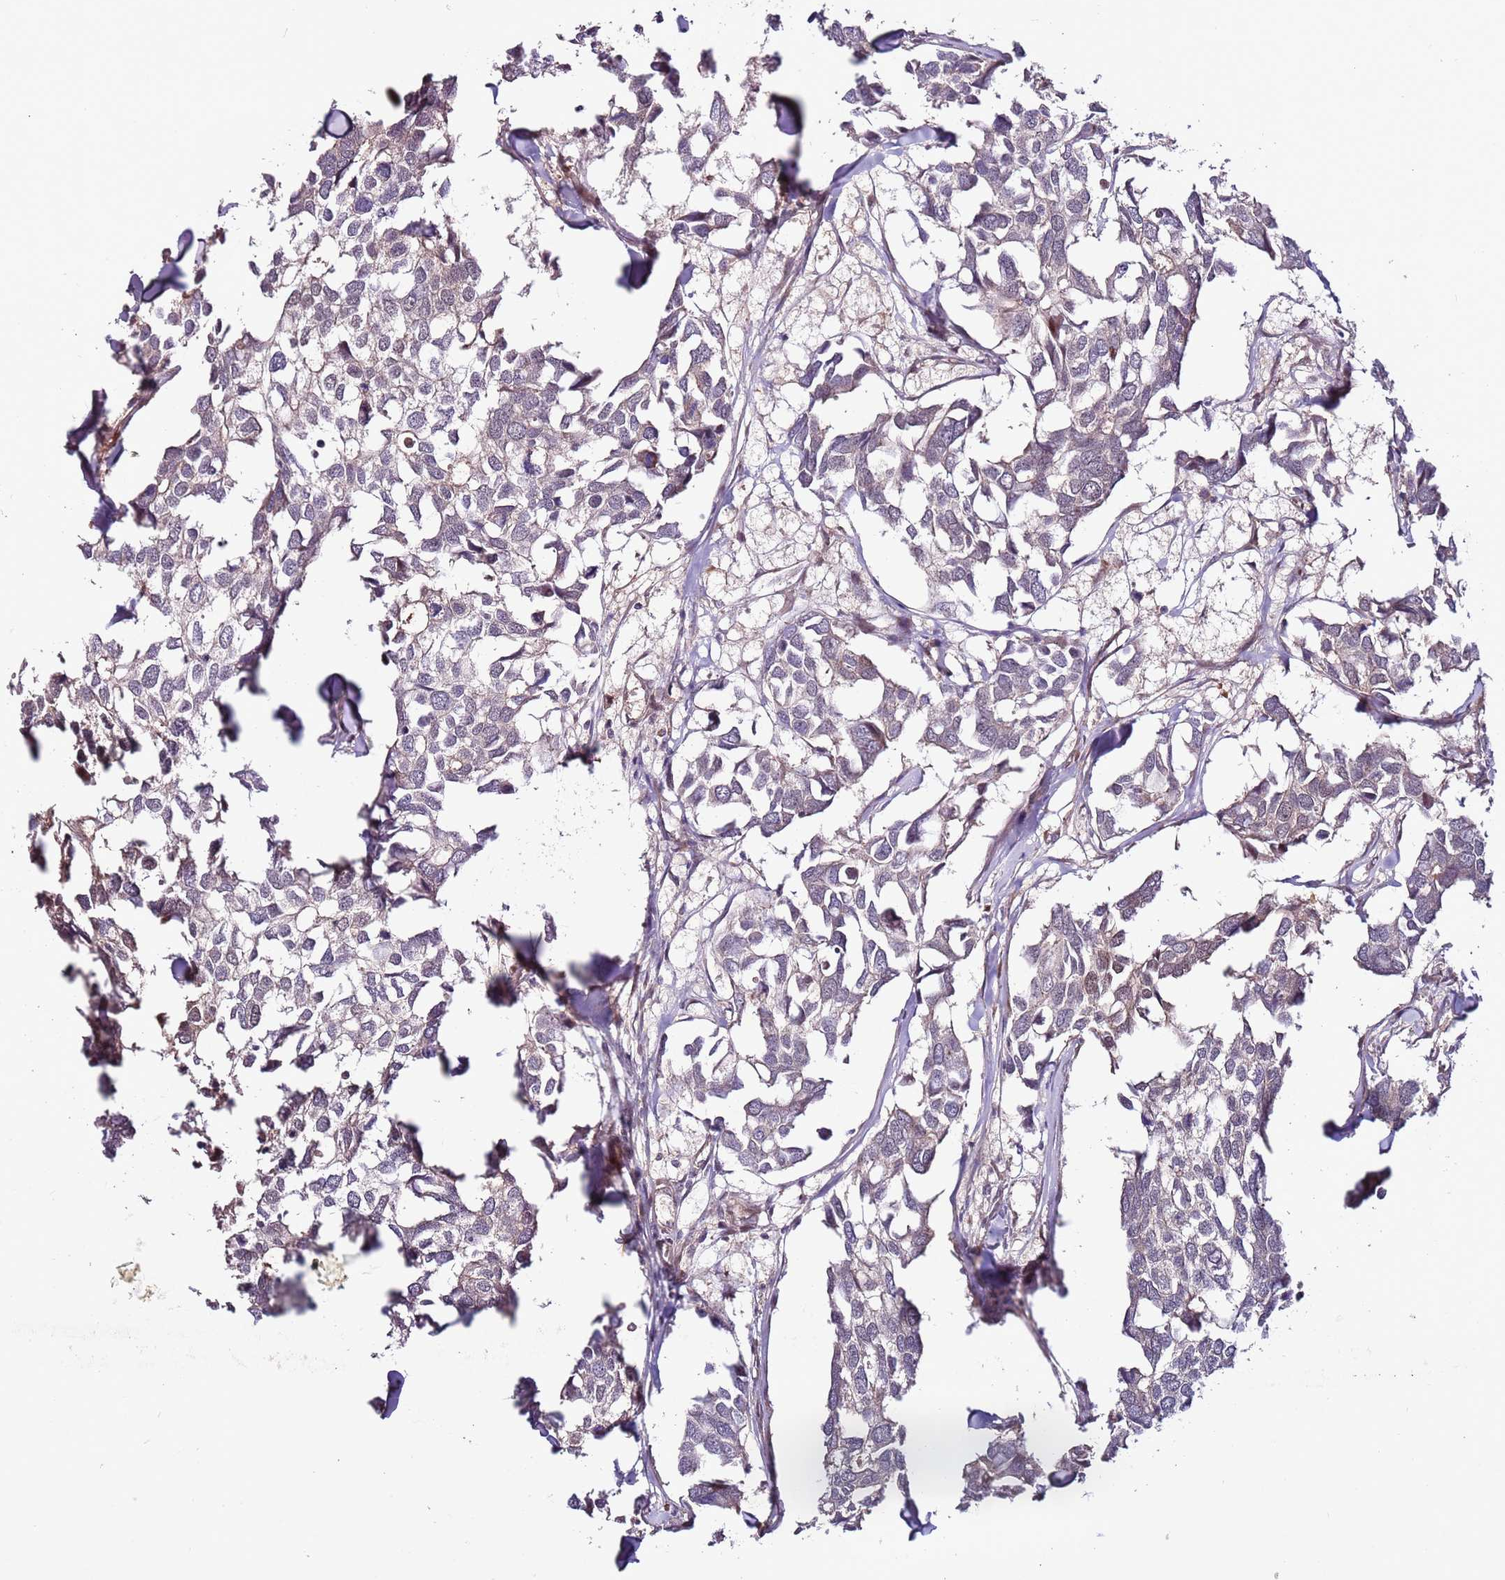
{"staining": {"intensity": "negative", "quantity": "none", "location": "none"}, "tissue": "breast cancer", "cell_type": "Tumor cells", "image_type": "cancer", "snomed": [{"axis": "morphology", "description": "Duct carcinoma"}, {"axis": "topography", "description": "Breast"}], "caption": "Immunohistochemistry (IHC) micrograph of neoplastic tissue: human intraductal carcinoma (breast) stained with DAB (3,3'-diaminobenzidine) demonstrates no significant protein expression in tumor cells. Nuclei are stained in blue.", "gene": "MTG2", "patient": {"sex": "female", "age": 83}}